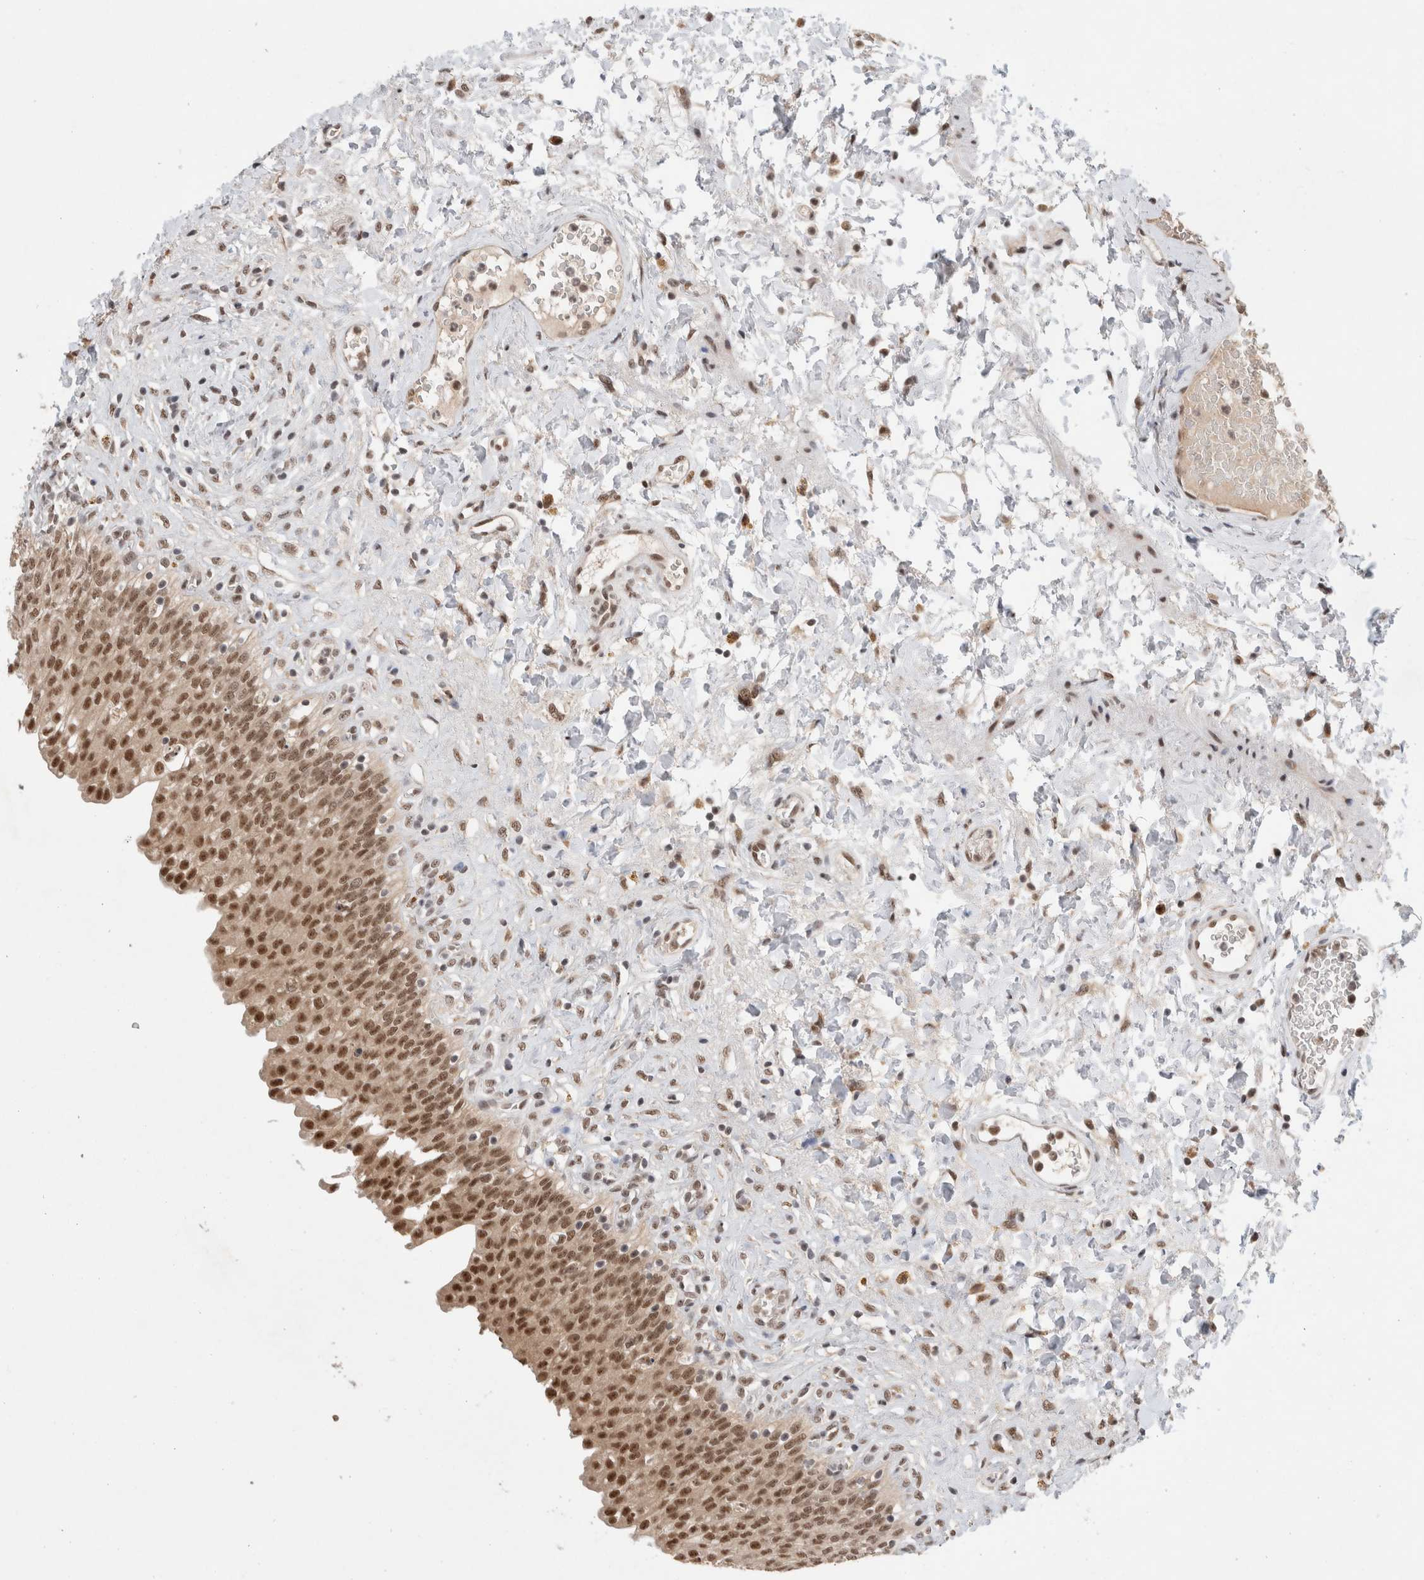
{"staining": {"intensity": "strong", "quantity": ">75%", "location": "nuclear"}, "tissue": "urinary bladder", "cell_type": "Urothelial cells", "image_type": "normal", "snomed": [{"axis": "morphology", "description": "Urothelial carcinoma, High grade"}, {"axis": "topography", "description": "Urinary bladder"}], "caption": "Immunohistochemical staining of unremarkable human urinary bladder reveals >75% levels of strong nuclear protein staining in about >75% of urothelial cells. (brown staining indicates protein expression, while blue staining denotes nuclei).", "gene": "NCAPG2", "patient": {"sex": "male", "age": 46}}